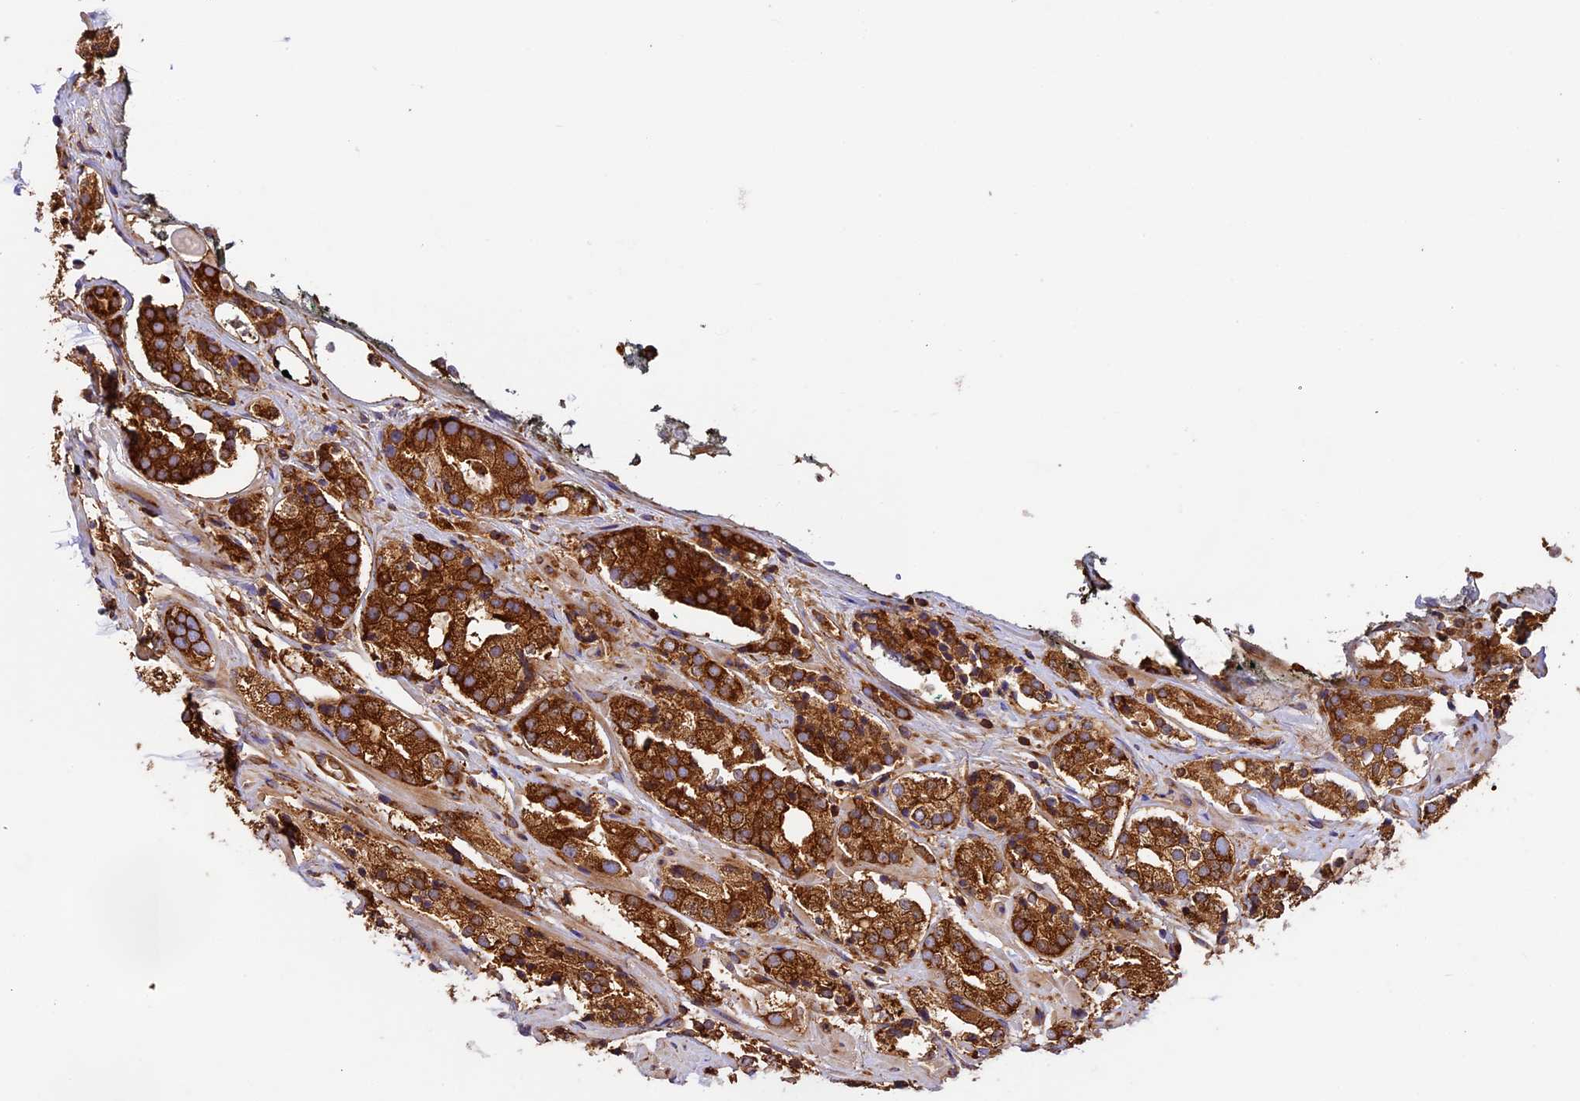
{"staining": {"intensity": "strong", "quantity": ">75%", "location": "cytoplasmic/membranous"}, "tissue": "prostate cancer", "cell_type": "Tumor cells", "image_type": "cancer", "snomed": [{"axis": "morphology", "description": "Adenocarcinoma, High grade"}, {"axis": "topography", "description": "Prostate"}], "caption": "This is a histology image of immunohistochemistry (IHC) staining of adenocarcinoma (high-grade) (prostate), which shows strong staining in the cytoplasmic/membranous of tumor cells.", "gene": "KARS1", "patient": {"sex": "male", "age": 71}}